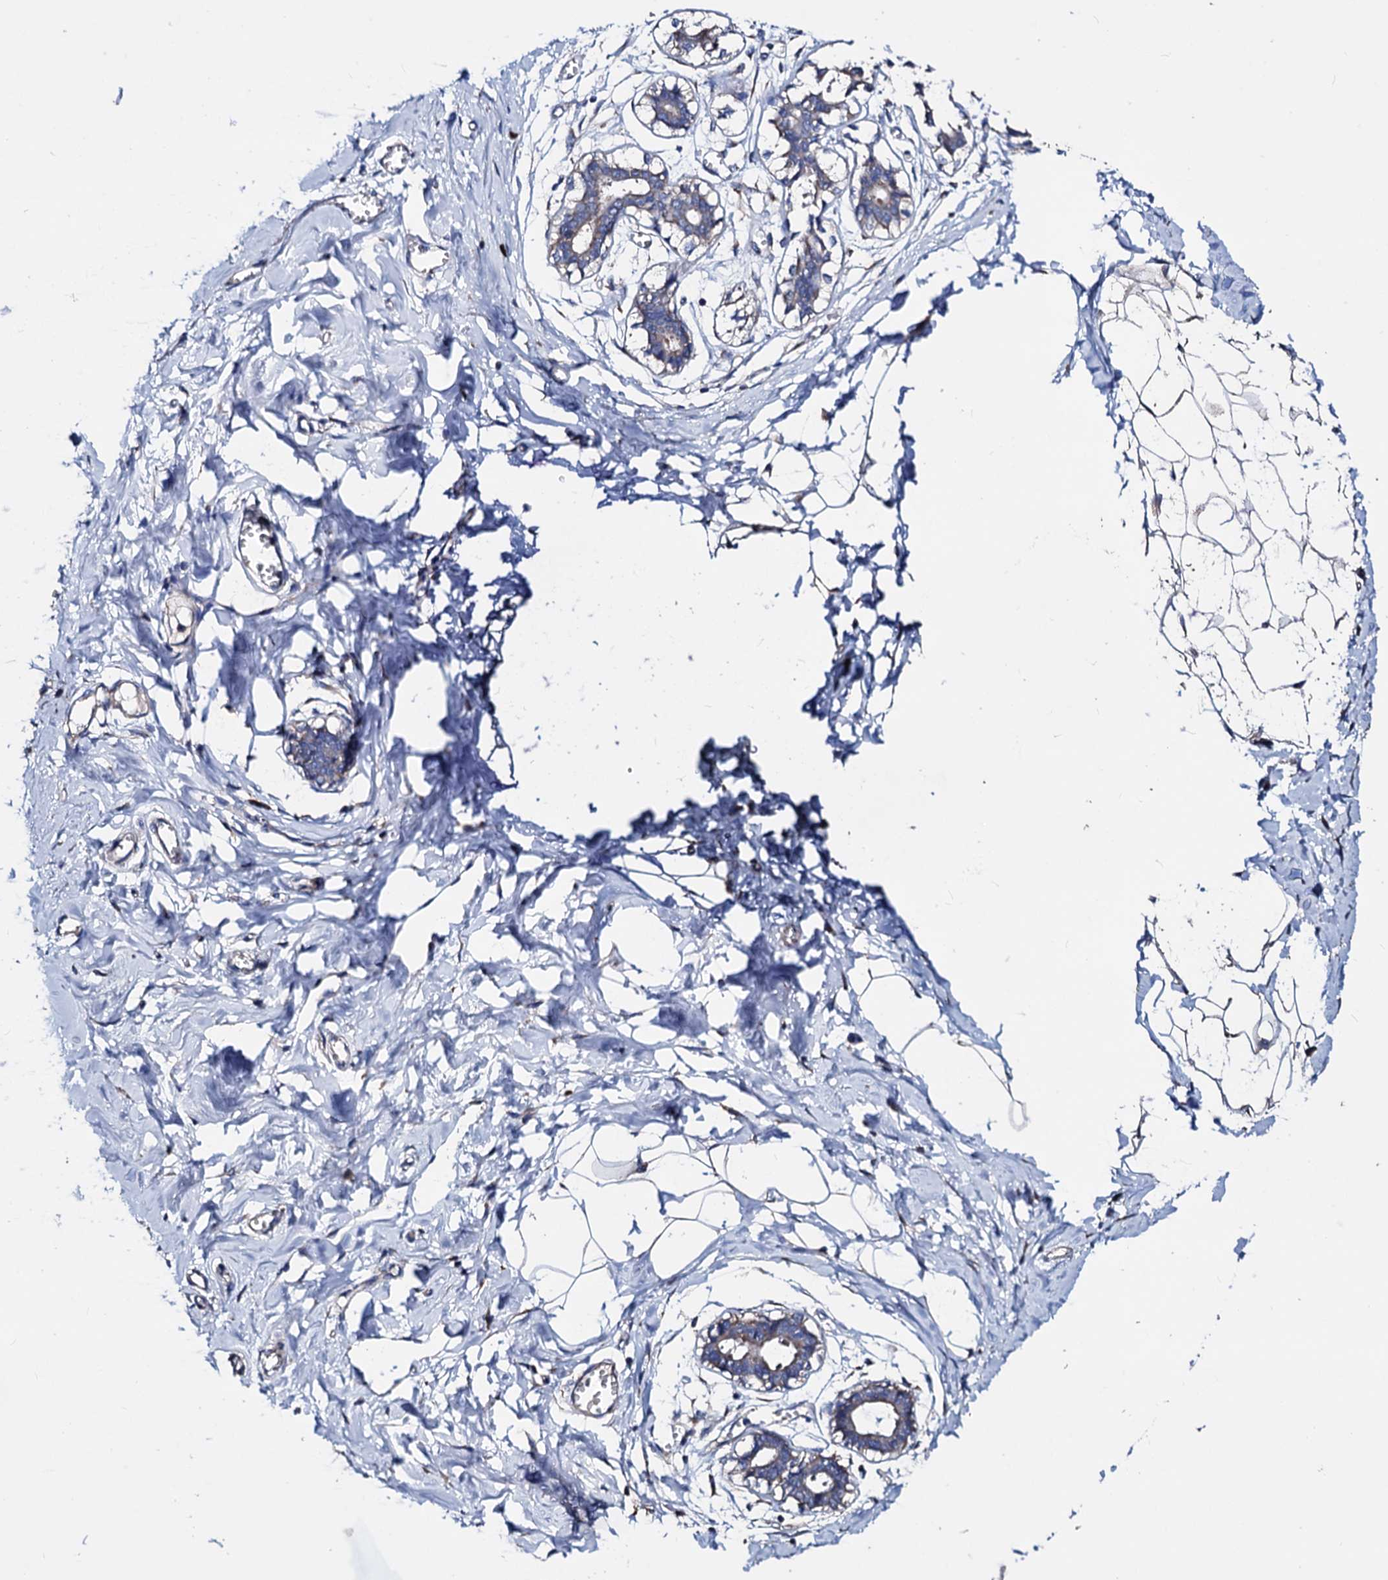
{"staining": {"intensity": "negative", "quantity": "none", "location": "none"}, "tissue": "breast", "cell_type": "Adipocytes", "image_type": "normal", "snomed": [{"axis": "morphology", "description": "Normal tissue, NOS"}, {"axis": "topography", "description": "Breast"}], "caption": "Adipocytes are negative for protein expression in unremarkable human breast. The staining was performed using DAB to visualize the protein expression in brown, while the nuclei were stained in blue with hematoxylin (Magnification: 20x).", "gene": "AKAP11", "patient": {"sex": "female", "age": 27}}